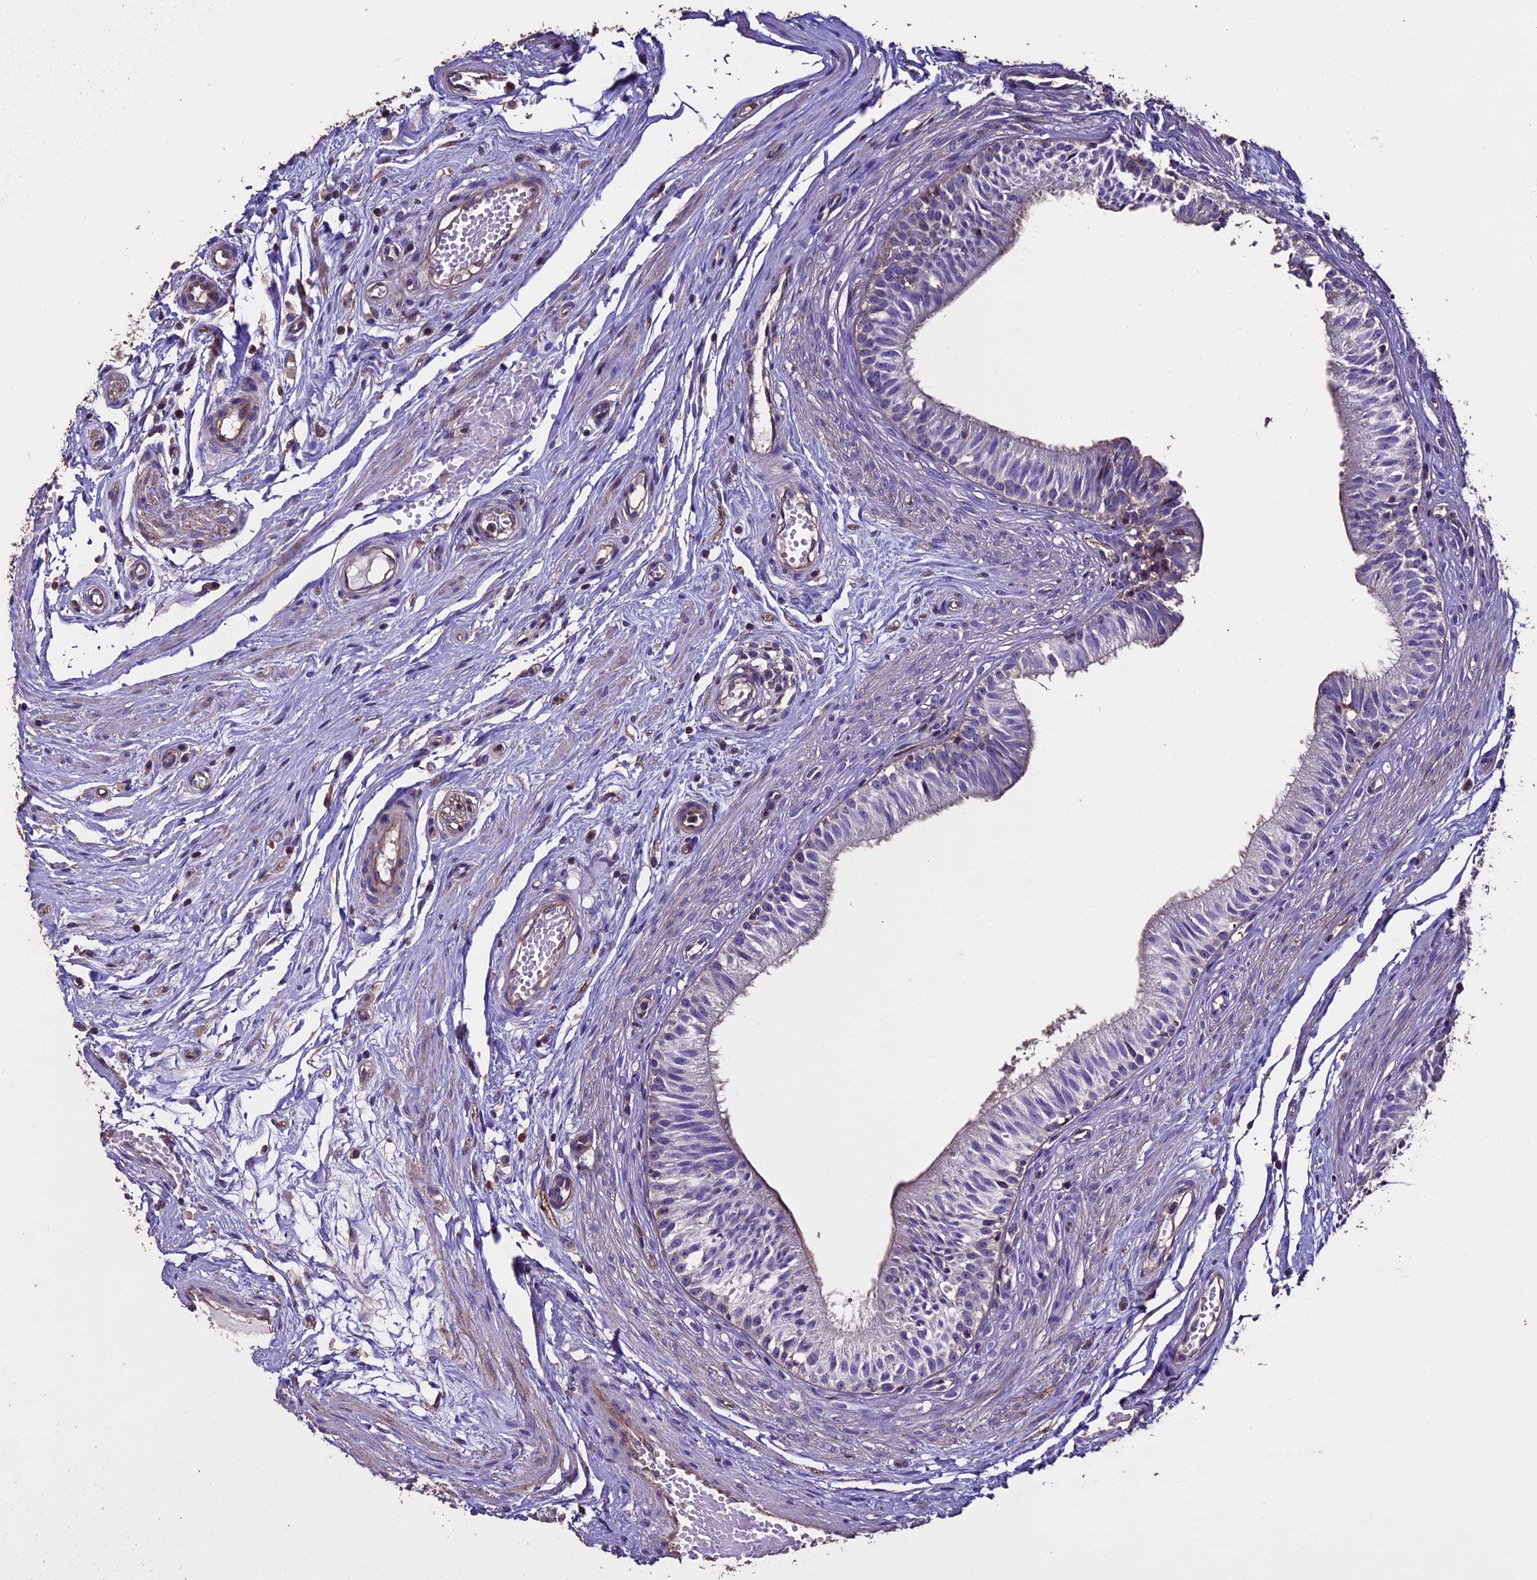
{"staining": {"intensity": "weak", "quantity": "<25%", "location": "cytoplasmic/membranous"}, "tissue": "epididymis", "cell_type": "Glandular cells", "image_type": "normal", "snomed": [{"axis": "morphology", "description": "Normal tissue, NOS"}, {"axis": "topography", "description": "Epididymis, spermatic cord, NOS"}], "caption": "This is a micrograph of IHC staining of benign epididymis, which shows no expression in glandular cells. Brightfield microscopy of IHC stained with DAB (brown) and hematoxylin (blue), captured at high magnification.", "gene": "USB1", "patient": {"sex": "male", "age": 22}}